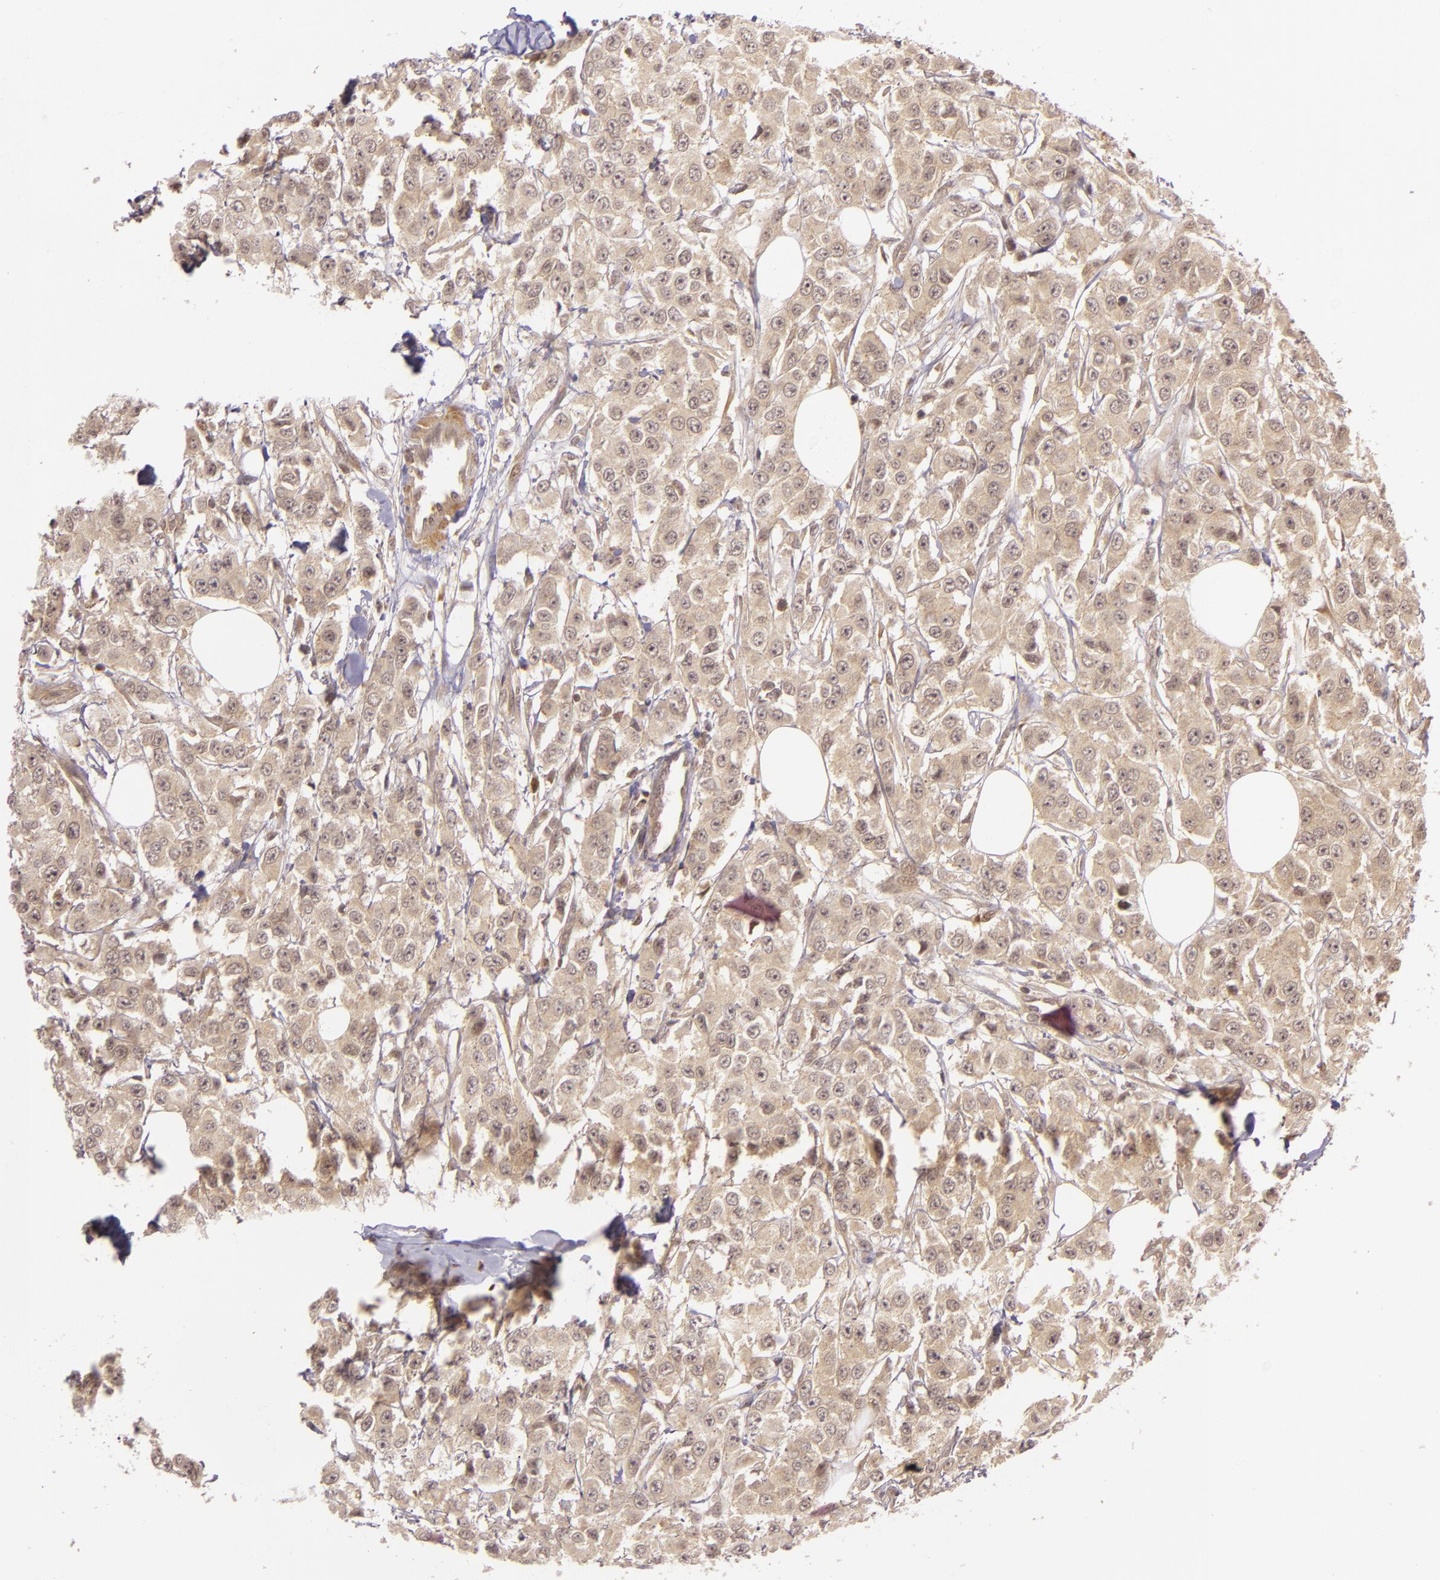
{"staining": {"intensity": "weak", "quantity": ">75%", "location": "cytoplasmic/membranous"}, "tissue": "breast cancer", "cell_type": "Tumor cells", "image_type": "cancer", "snomed": [{"axis": "morphology", "description": "Duct carcinoma"}, {"axis": "topography", "description": "Breast"}], "caption": "Breast cancer (invasive ductal carcinoma) stained with IHC displays weak cytoplasmic/membranous expression in about >75% of tumor cells. (Stains: DAB (3,3'-diaminobenzidine) in brown, nuclei in blue, Microscopy: brightfield microscopy at high magnification).", "gene": "TXNRD2", "patient": {"sex": "female", "age": 58}}